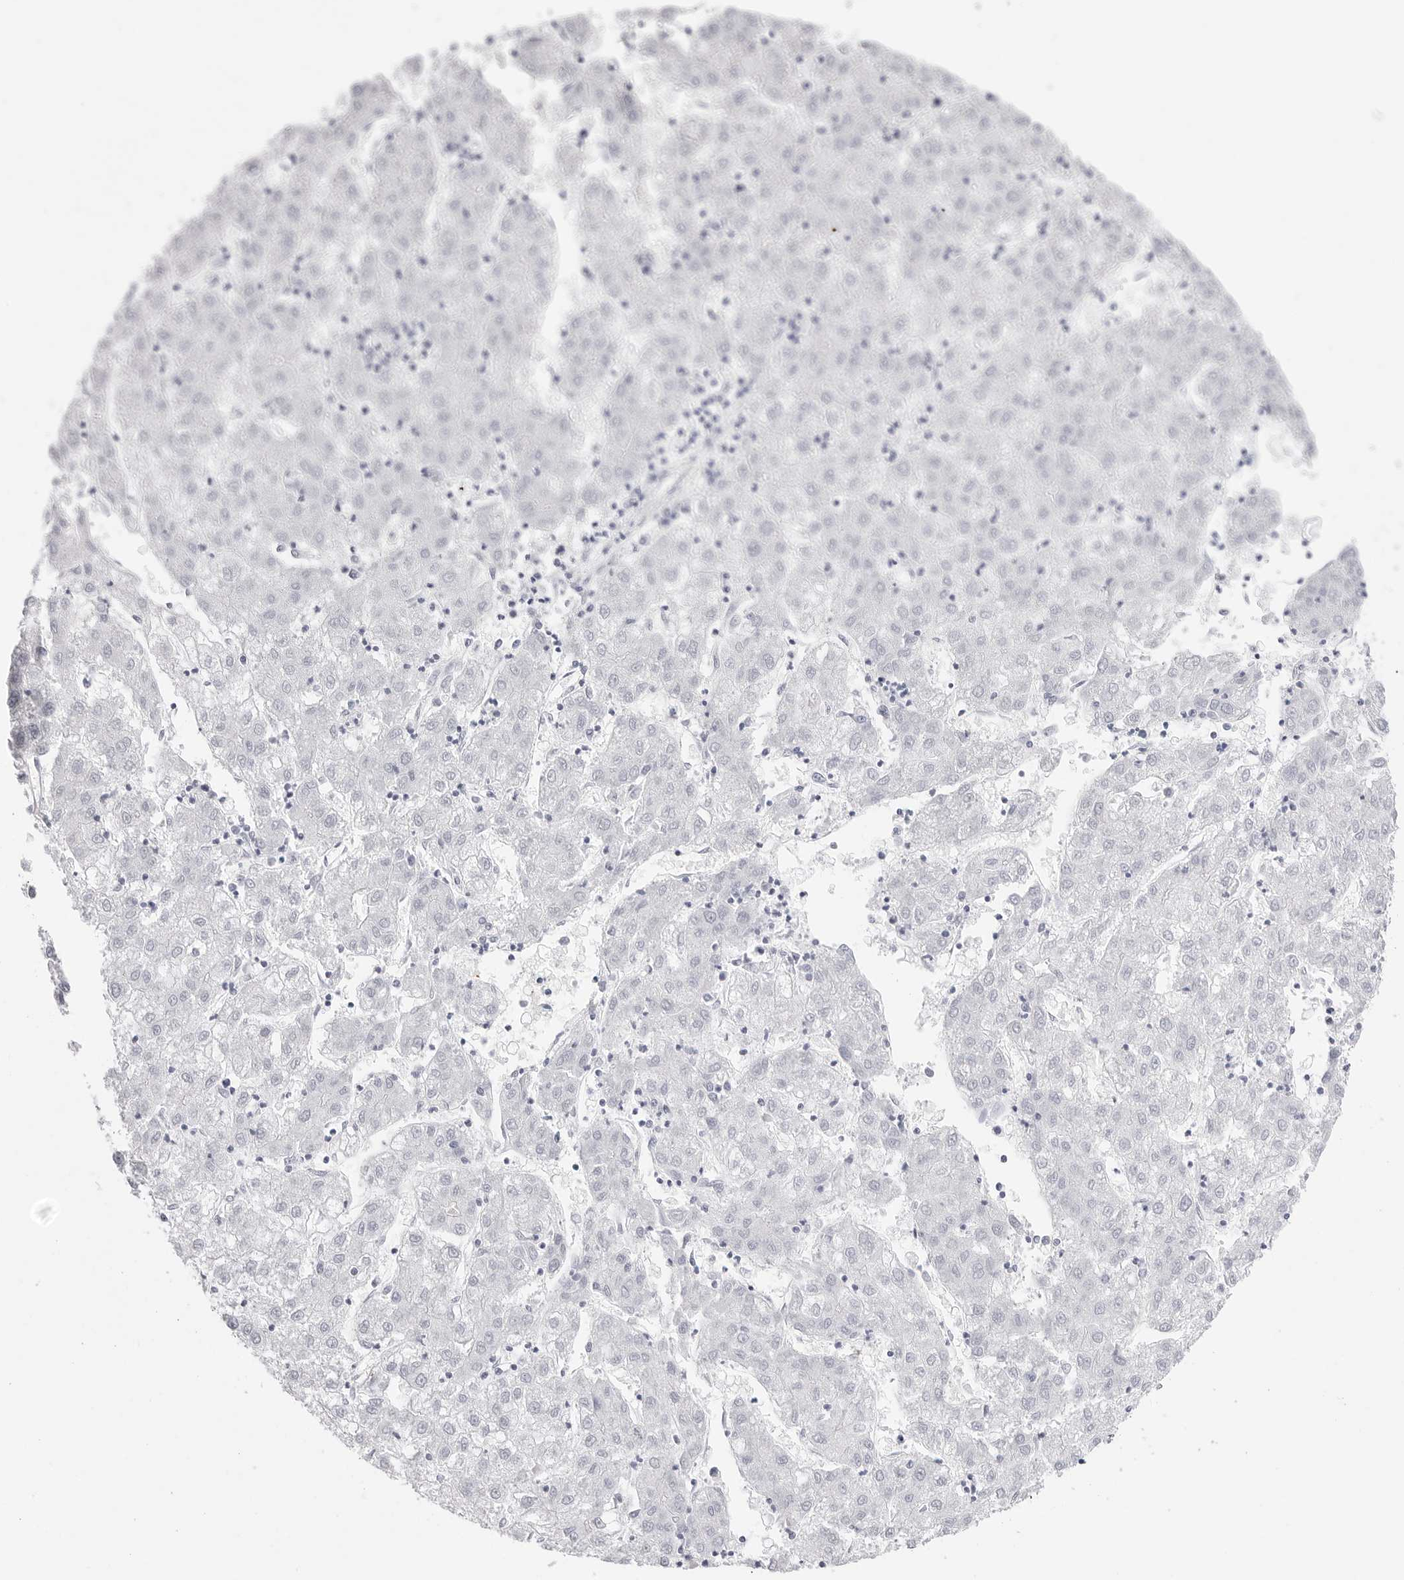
{"staining": {"intensity": "negative", "quantity": "none", "location": "none"}, "tissue": "liver cancer", "cell_type": "Tumor cells", "image_type": "cancer", "snomed": [{"axis": "morphology", "description": "Carcinoma, Hepatocellular, NOS"}, {"axis": "topography", "description": "Liver"}], "caption": "Tumor cells are negative for brown protein staining in liver cancer.", "gene": "NASP", "patient": {"sex": "male", "age": 72}}